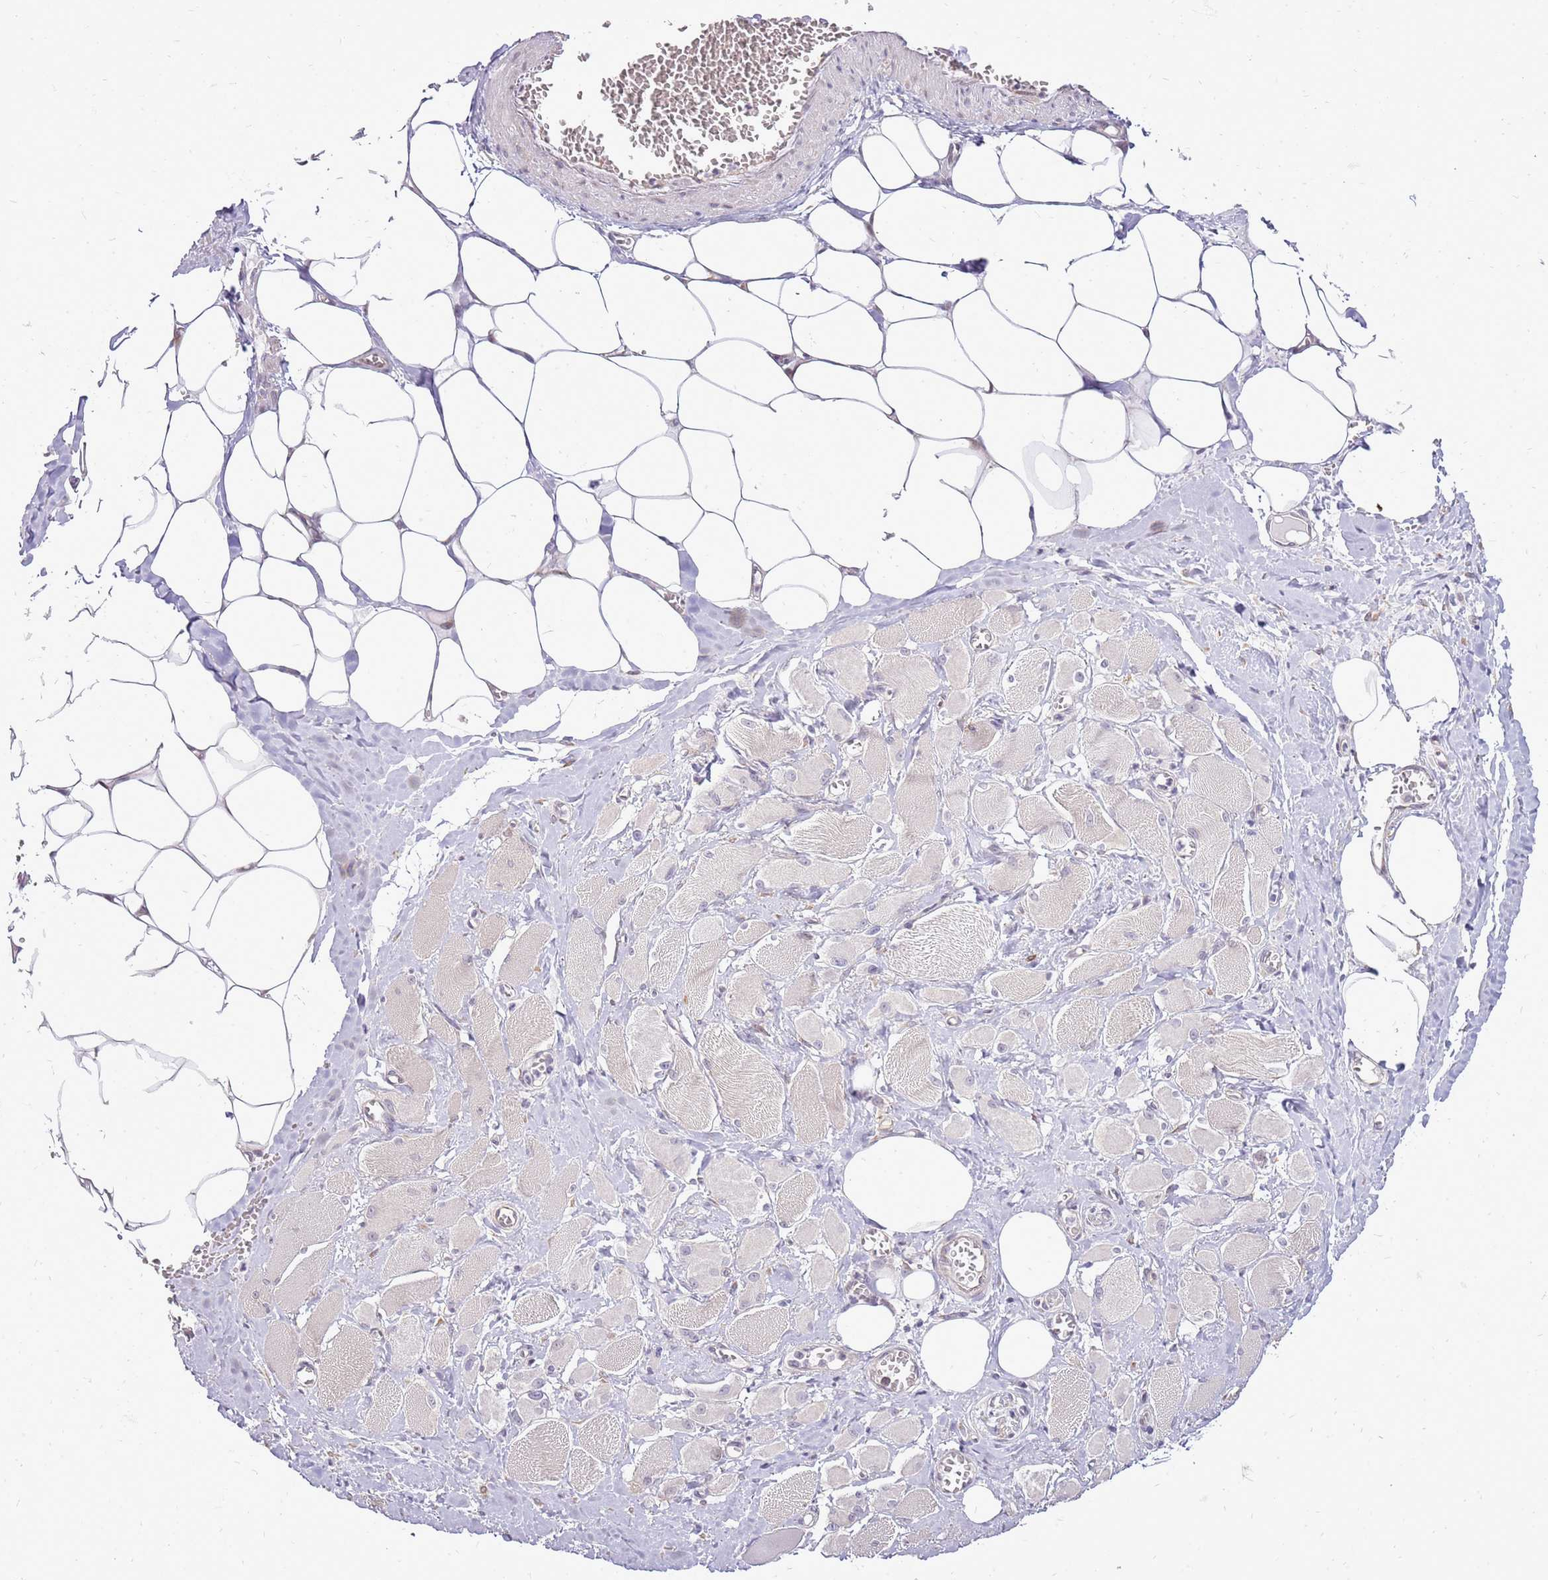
{"staining": {"intensity": "weak", "quantity": "<25%", "location": "cytoplasmic/membranous"}, "tissue": "skeletal muscle", "cell_type": "Myocytes", "image_type": "normal", "snomed": [{"axis": "morphology", "description": "Normal tissue, NOS"}, {"axis": "morphology", "description": "Basal cell carcinoma"}, {"axis": "topography", "description": "Skeletal muscle"}], "caption": "Immunohistochemistry histopathology image of unremarkable skeletal muscle: skeletal muscle stained with DAB reveals no significant protein positivity in myocytes. (DAB immunohistochemistry, high magnification).", "gene": "UGGT2", "patient": {"sex": "female", "age": 64}}